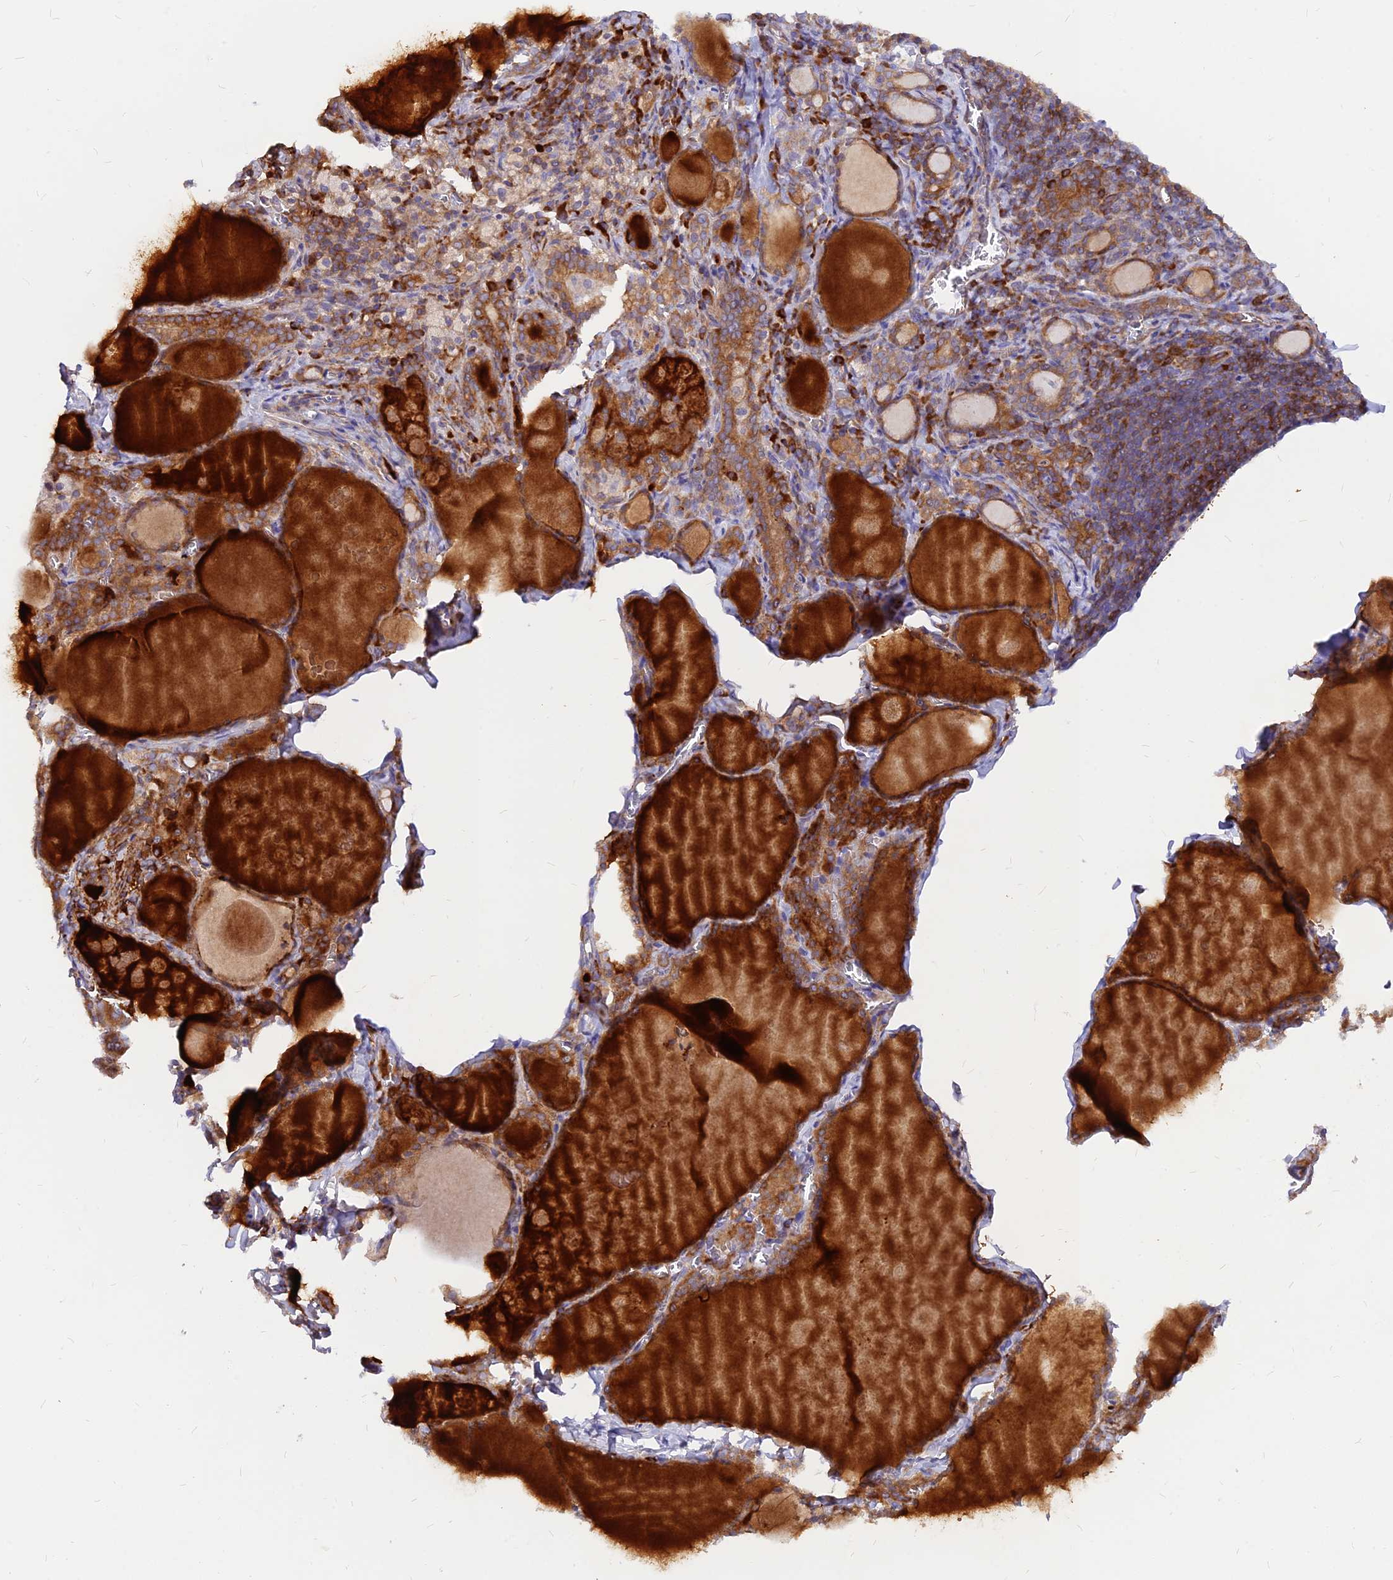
{"staining": {"intensity": "moderate", "quantity": ">75%", "location": "cytoplasmic/membranous"}, "tissue": "thyroid gland", "cell_type": "Glandular cells", "image_type": "normal", "snomed": [{"axis": "morphology", "description": "Normal tissue, NOS"}, {"axis": "topography", "description": "Thyroid gland"}], "caption": "Thyroid gland stained with DAB immunohistochemistry (IHC) displays medium levels of moderate cytoplasmic/membranous positivity in about >75% of glandular cells.", "gene": "DENND2D", "patient": {"sex": "male", "age": 56}}